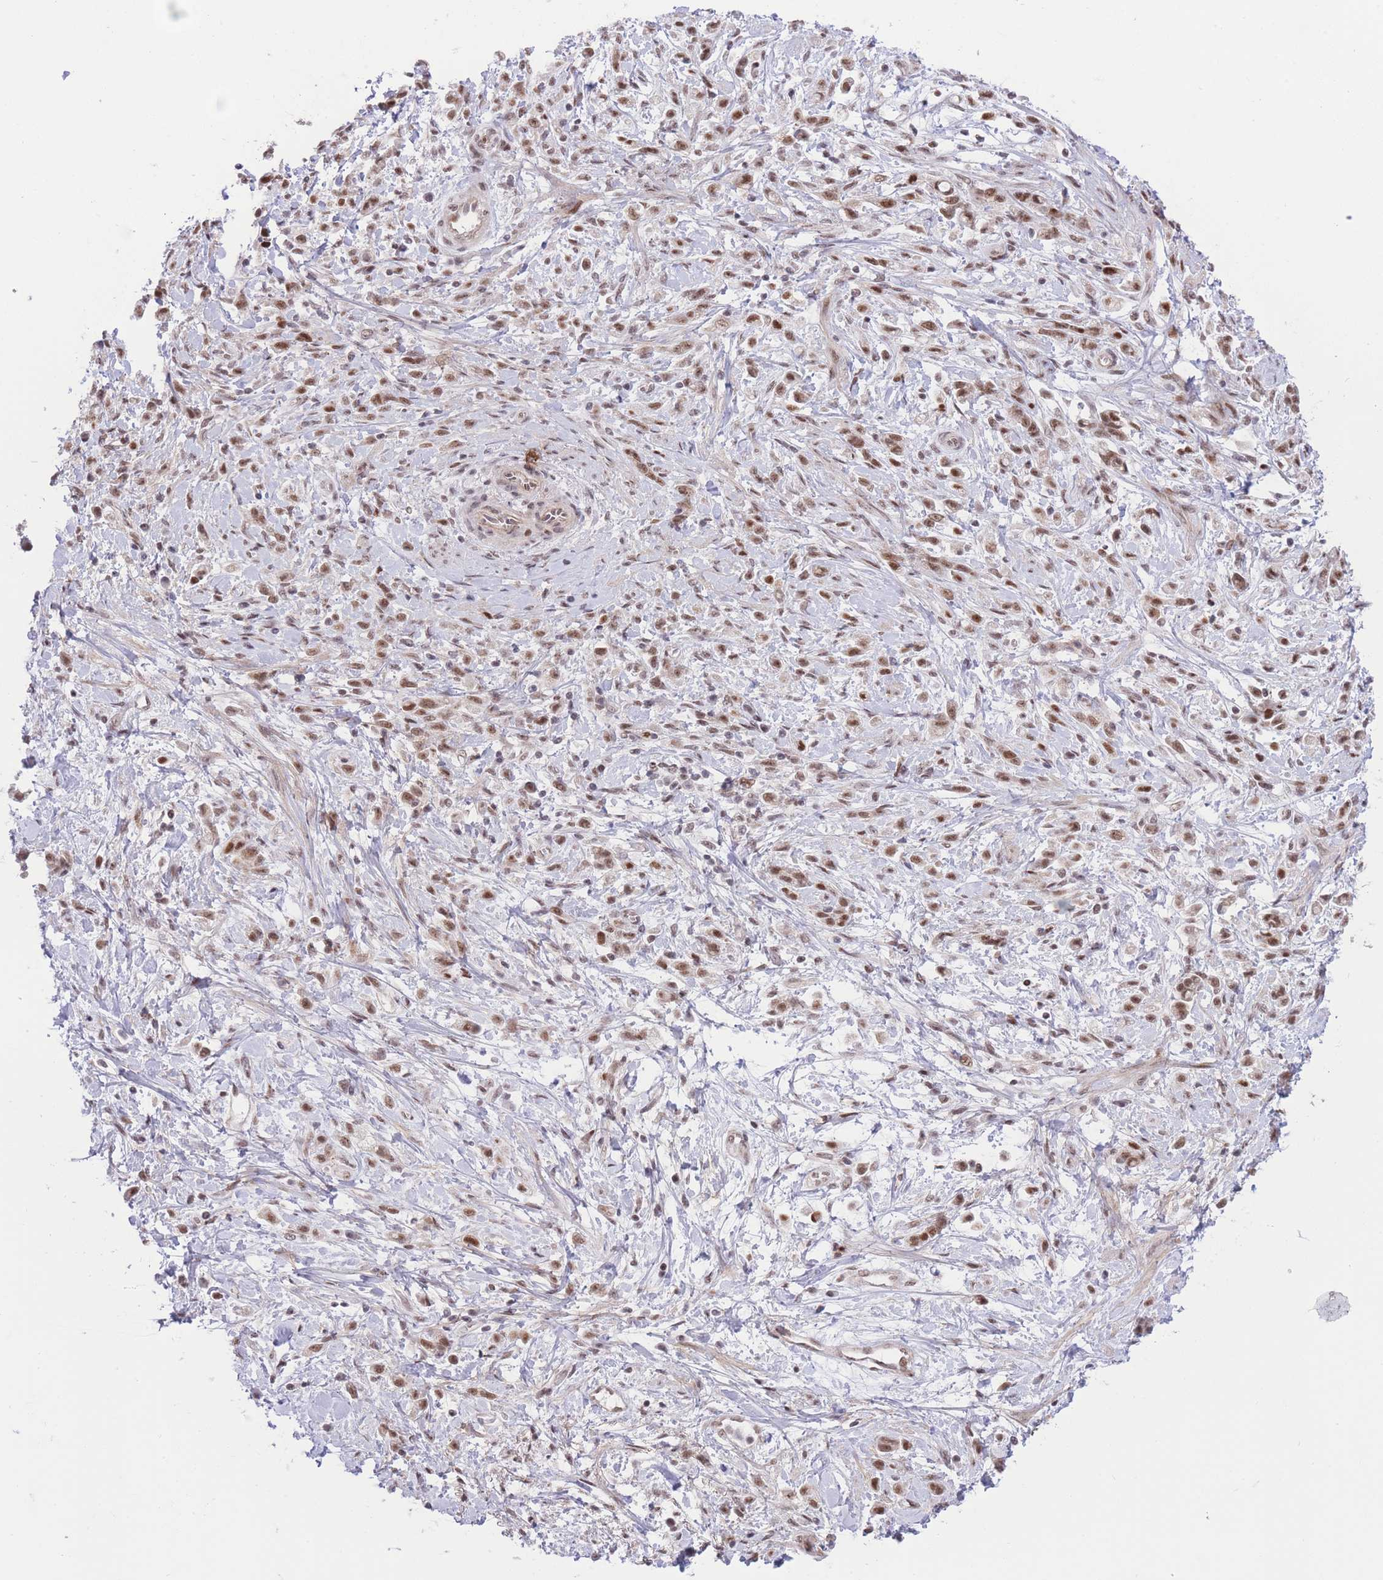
{"staining": {"intensity": "moderate", "quantity": ">75%", "location": "nuclear"}, "tissue": "stomach cancer", "cell_type": "Tumor cells", "image_type": "cancer", "snomed": [{"axis": "morphology", "description": "Adenocarcinoma, NOS"}, {"axis": "topography", "description": "Stomach"}], "caption": "A histopathology image showing moderate nuclear staining in approximately >75% of tumor cells in adenocarcinoma (stomach), as visualized by brown immunohistochemical staining.", "gene": "PCIF1", "patient": {"sex": "female", "age": 60}}